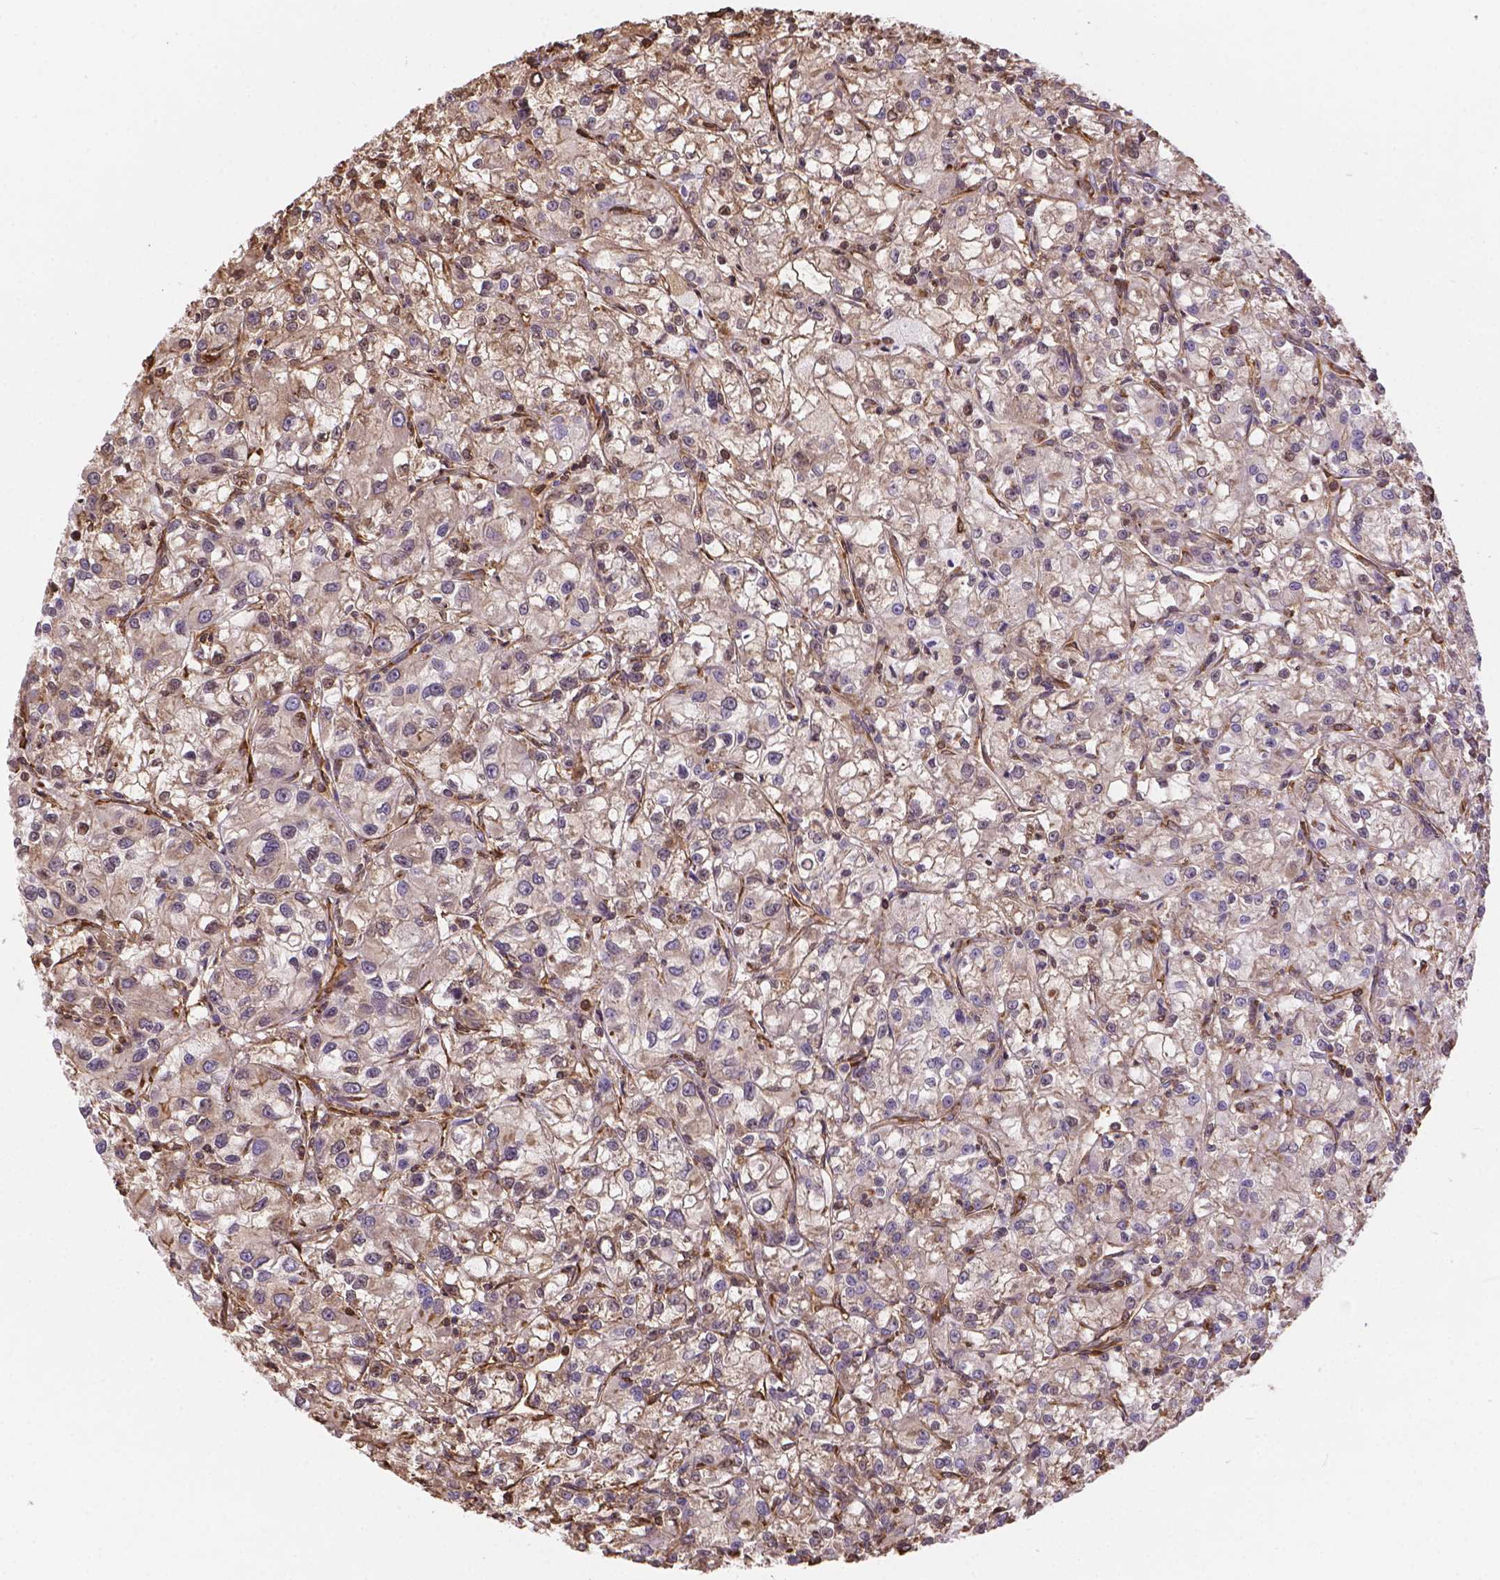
{"staining": {"intensity": "weak", "quantity": ">75%", "location": "cytoplasmic/membranous"}, "tissue": "renal cancer", "cell_type": "Tumor cells", "image_type": "cancer", "snomed": [{"axis": "morphology", "description": "Adenocarcinoma, NOS"}, {"axis": "topography", "description": "Kidney"}], "caption": "This is an image of immunohistochemistry staining of renal cancer, which shows weak staining in the cytoplasmic/membranous of tumor cells.", "gene": "DMWD", "patient": {"sex": "female", "age": 59}}